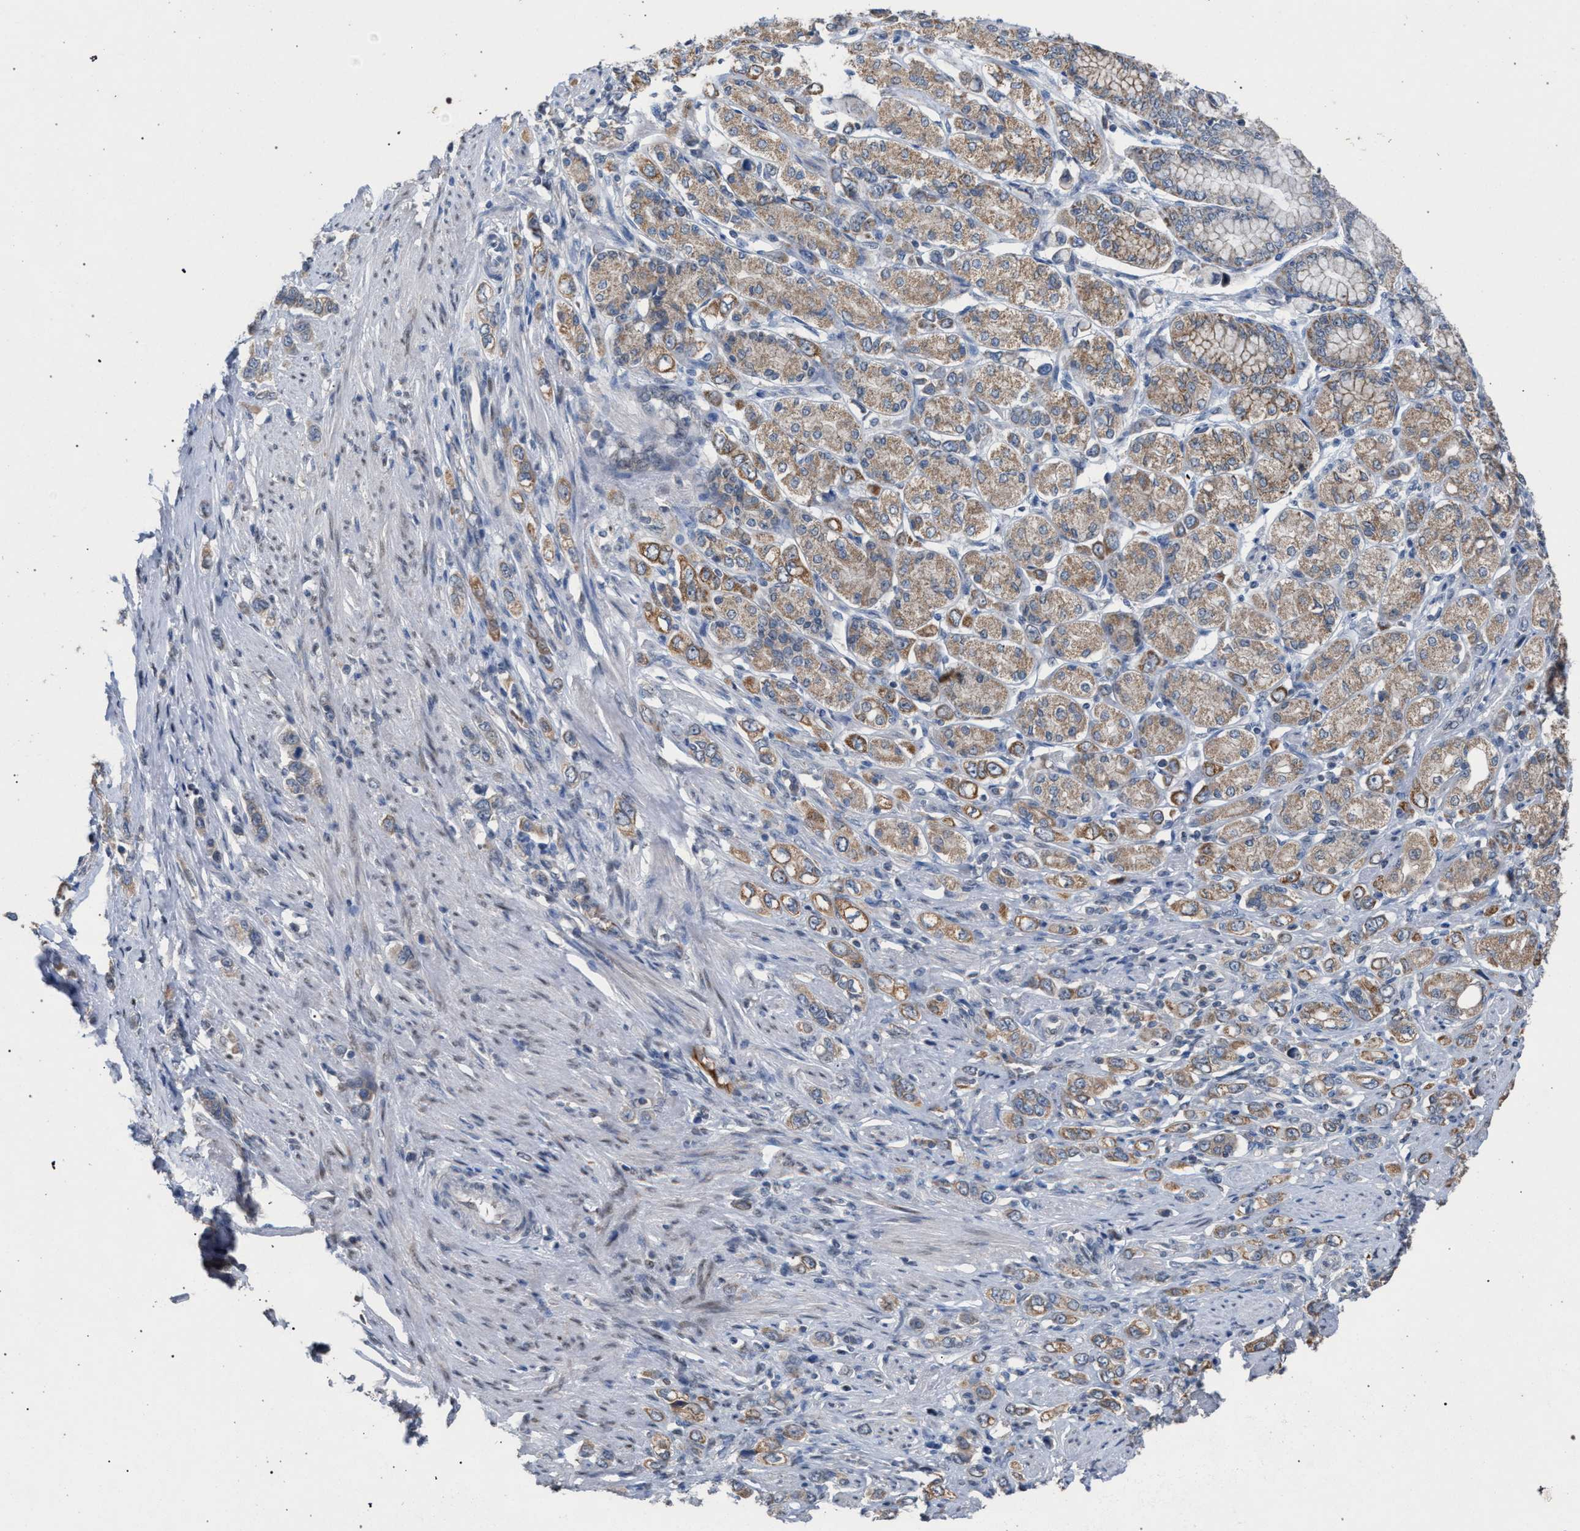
{"staining": {"intensity": "moderate", "quantity": ">75%", "location": "cytoplasmic/membranous"}, "tissue": "stomach cancer", "cell_type": "Tumor cells", "image_type": "cancer", "snomed": [{"axis": "morphology", "description": "Adenocarcinoma, NOS"}, {"axis": "topography", "description": "Stomach"}], "caption": "Tumor cells exhibit medium levels of moderate cytoplasmic/membranous expression in approximately >75% of cells in human stomach adenocarcinoma.", "gene": "TECPR1", "patient": {"sex": "female", "age": 65}}